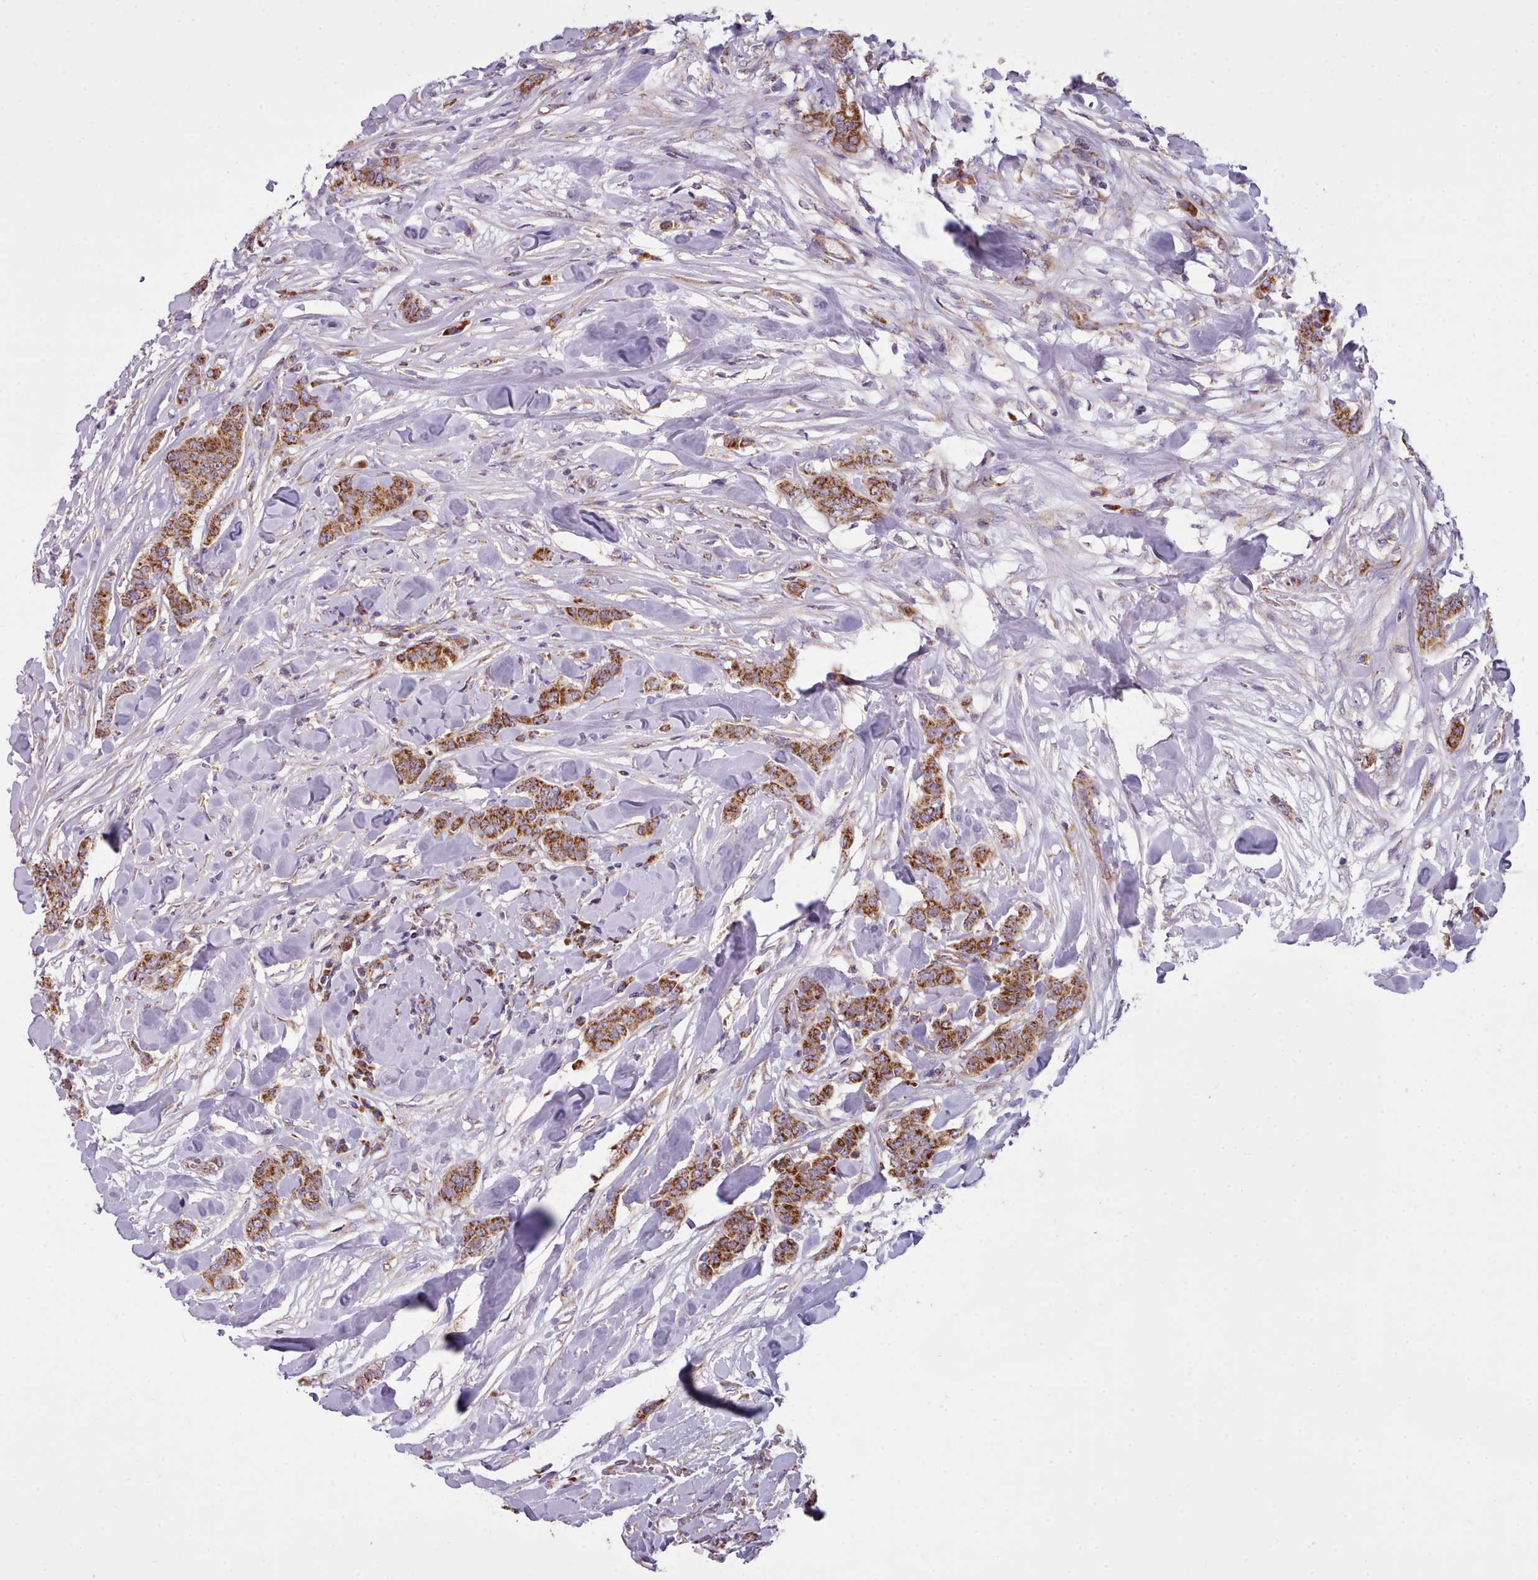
{"staining": {"intensity": "strong", "quantity": ">75%", "location": "cytoplasmic/membranous"}, "tissue": "breast cancer", "cell_type": "Tumor cells", "image_type": "cancer", "snomed": [{"axis": "morphology", "description": "Duct carcinoma"}, {"axis": "topography", "description": "Breast"}], "caption": "DAB immunohistochemical staining of human breast cancer reveals strong cytoplasmic/membranous protein staining in about >75% of tumor cells.", "gene": "SRP54", "patient": {"sex": "female", "age": 40}}